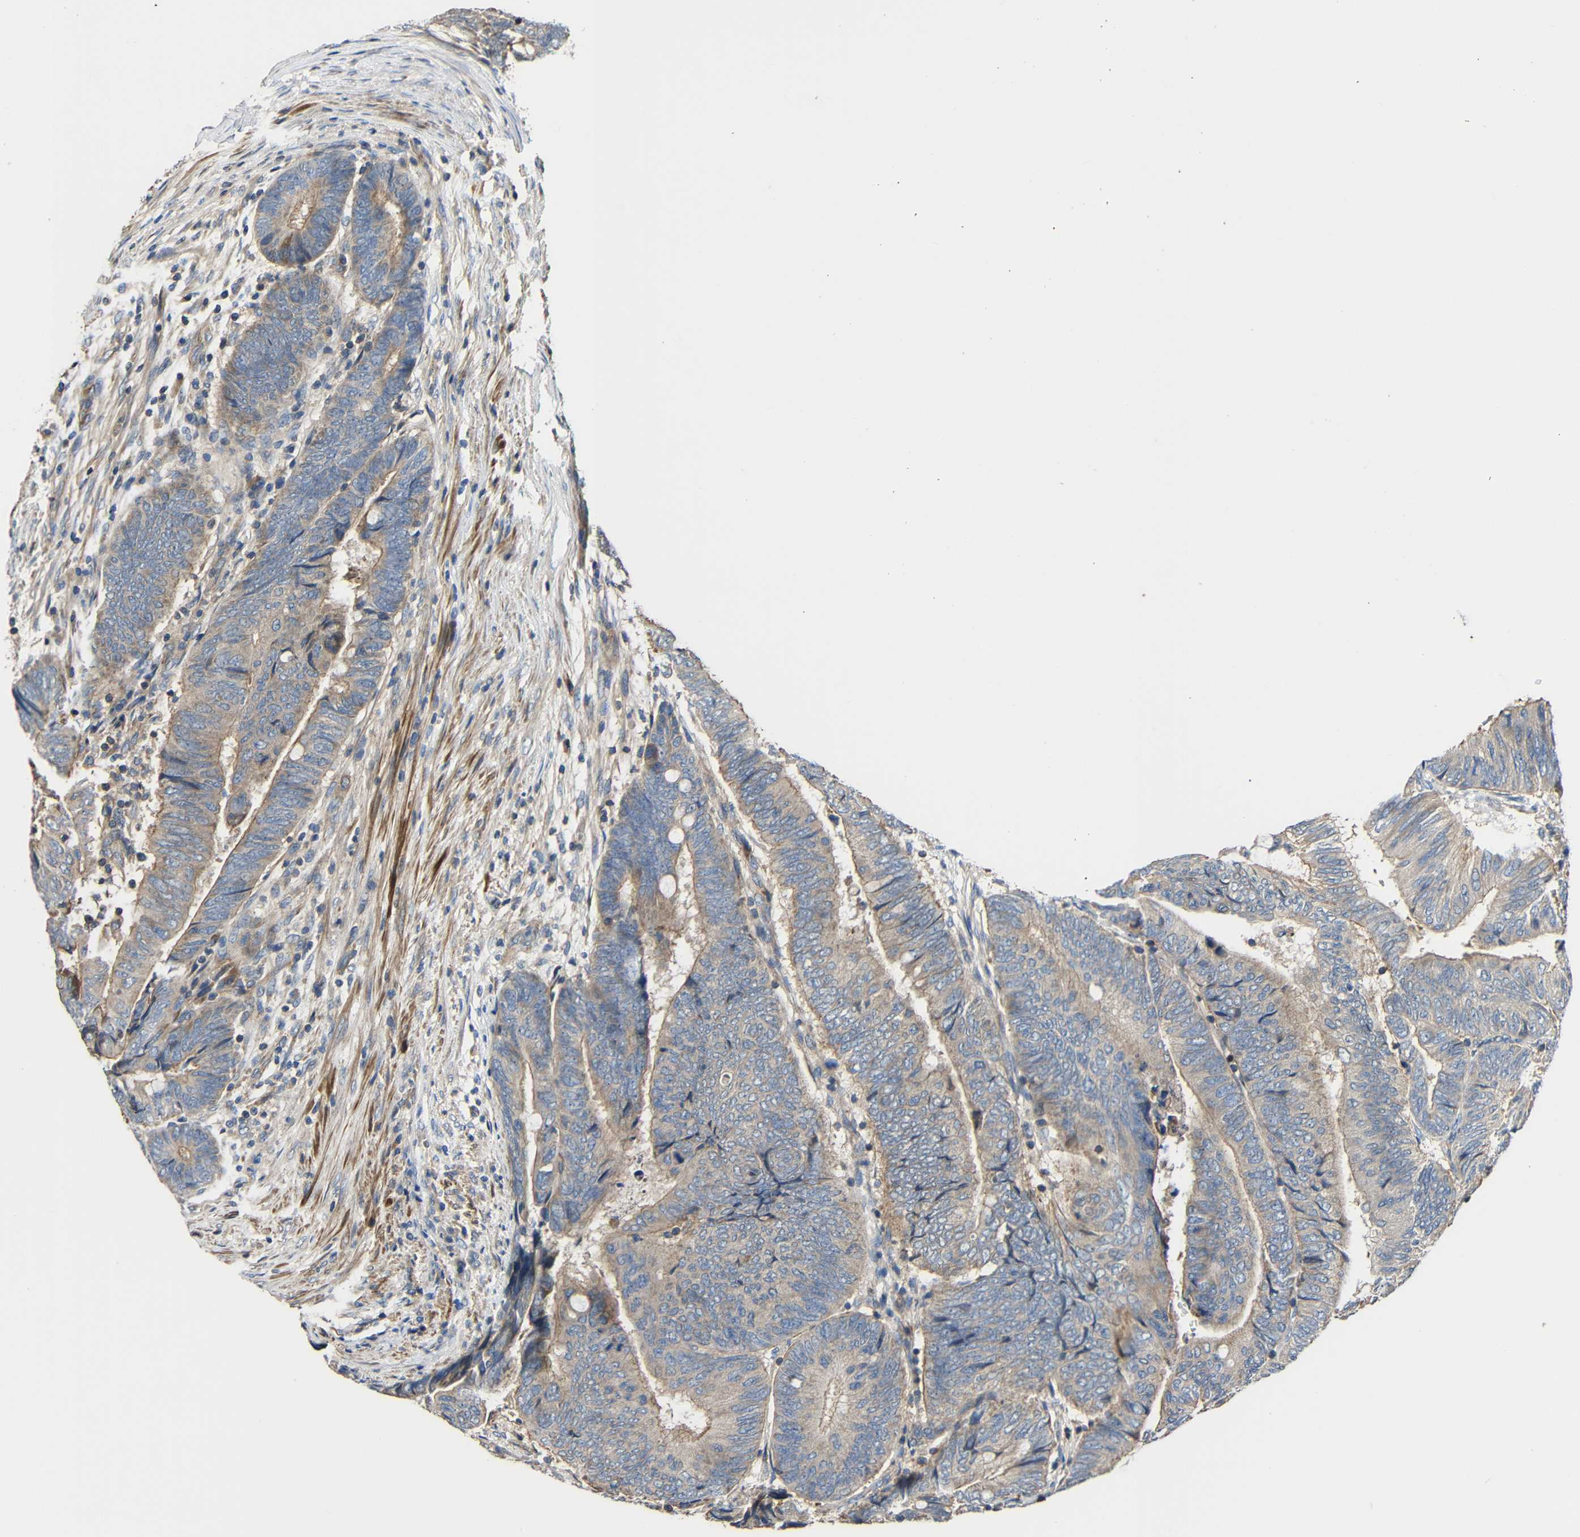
{"staining": {"intensity": "weak", "quantity": ">75%", "location": "cytoplasmic/membranous"}, "tissue": "colorectal cancer", "cell_type": "Tumor cells", "image_type": "cancer", "snomed": [{"axis": "morphology", "description": "Normal tissue, NOS"}, {"axis": "morphology", "description": "Adenocarcinoma, NOS"}, {"axis": "topography", "description": "Rectum"}, {"axis": "topography", "description": "Peripheral nerve tissue"}], "caption": "A brown stain highlights weak cytoplasmic/membranous expression of a protein in colorectal cancer tumor cells. (Brightfield microscopy of DAB IHC at high magnification).", "gene": "RHOT2", "patient": {"sex": "male", "age": 92}}